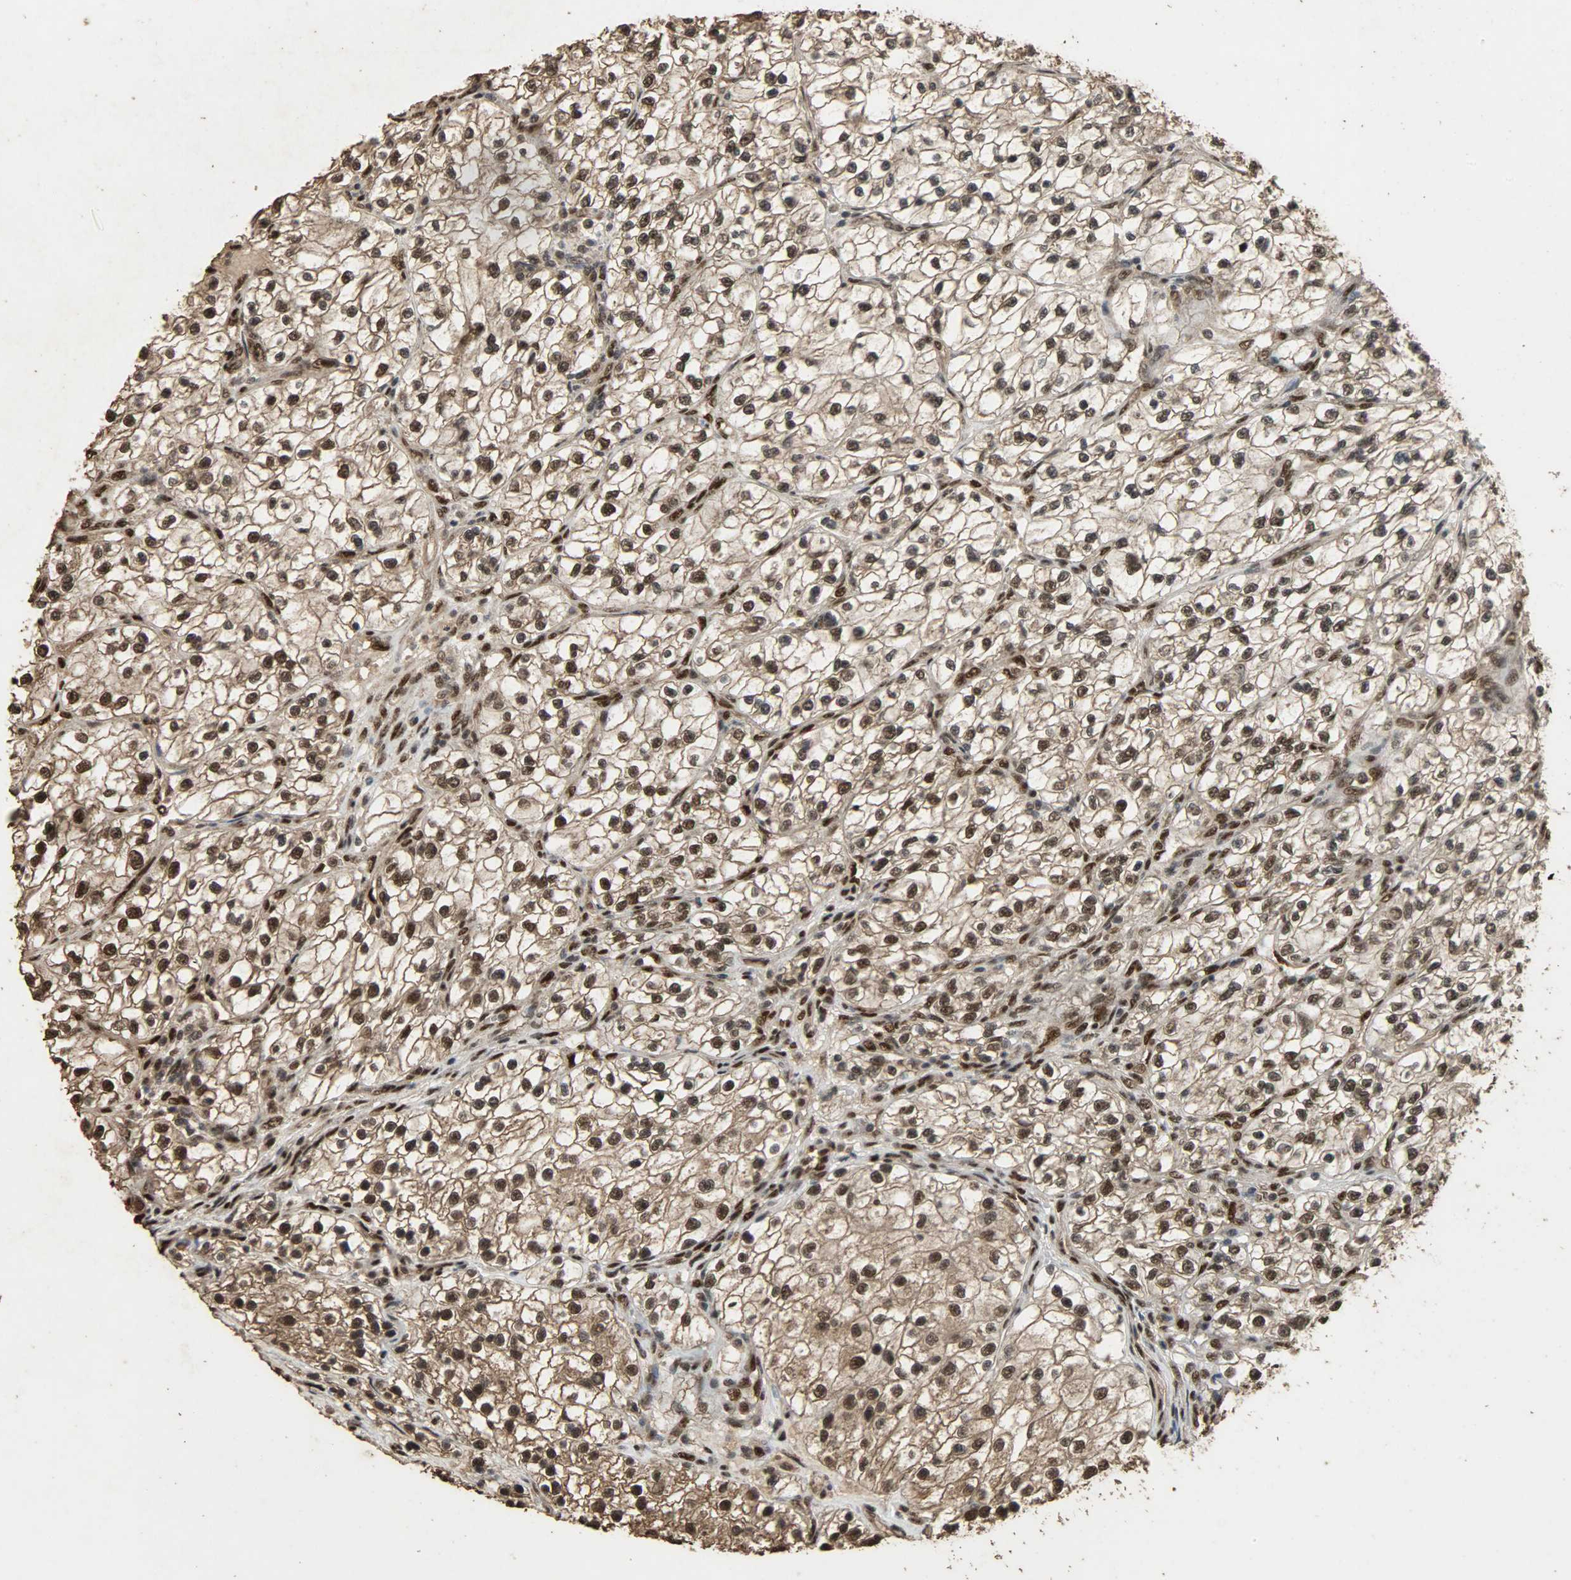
{"staining": {"intensity": "moderate", "quantity": ">75%", "location": "nuclear"}, "tissue": "renal cancer", "cell_type": "Tumor cells", "image_type": "cancer", "snomed": [{"axis": "morphology", "description": "Adenocarcinoma, NOS"}, {"axis": "topography", "description": "Kidney"}], "caption": "This is a micrograph of immunohistochemistry staining of renal cancer (adenocarcinoma), which shows moderate staining in the nuclear of tumor cells.", "gene": "CCNT2", "patient": {"sex": "female", "age": 57}}